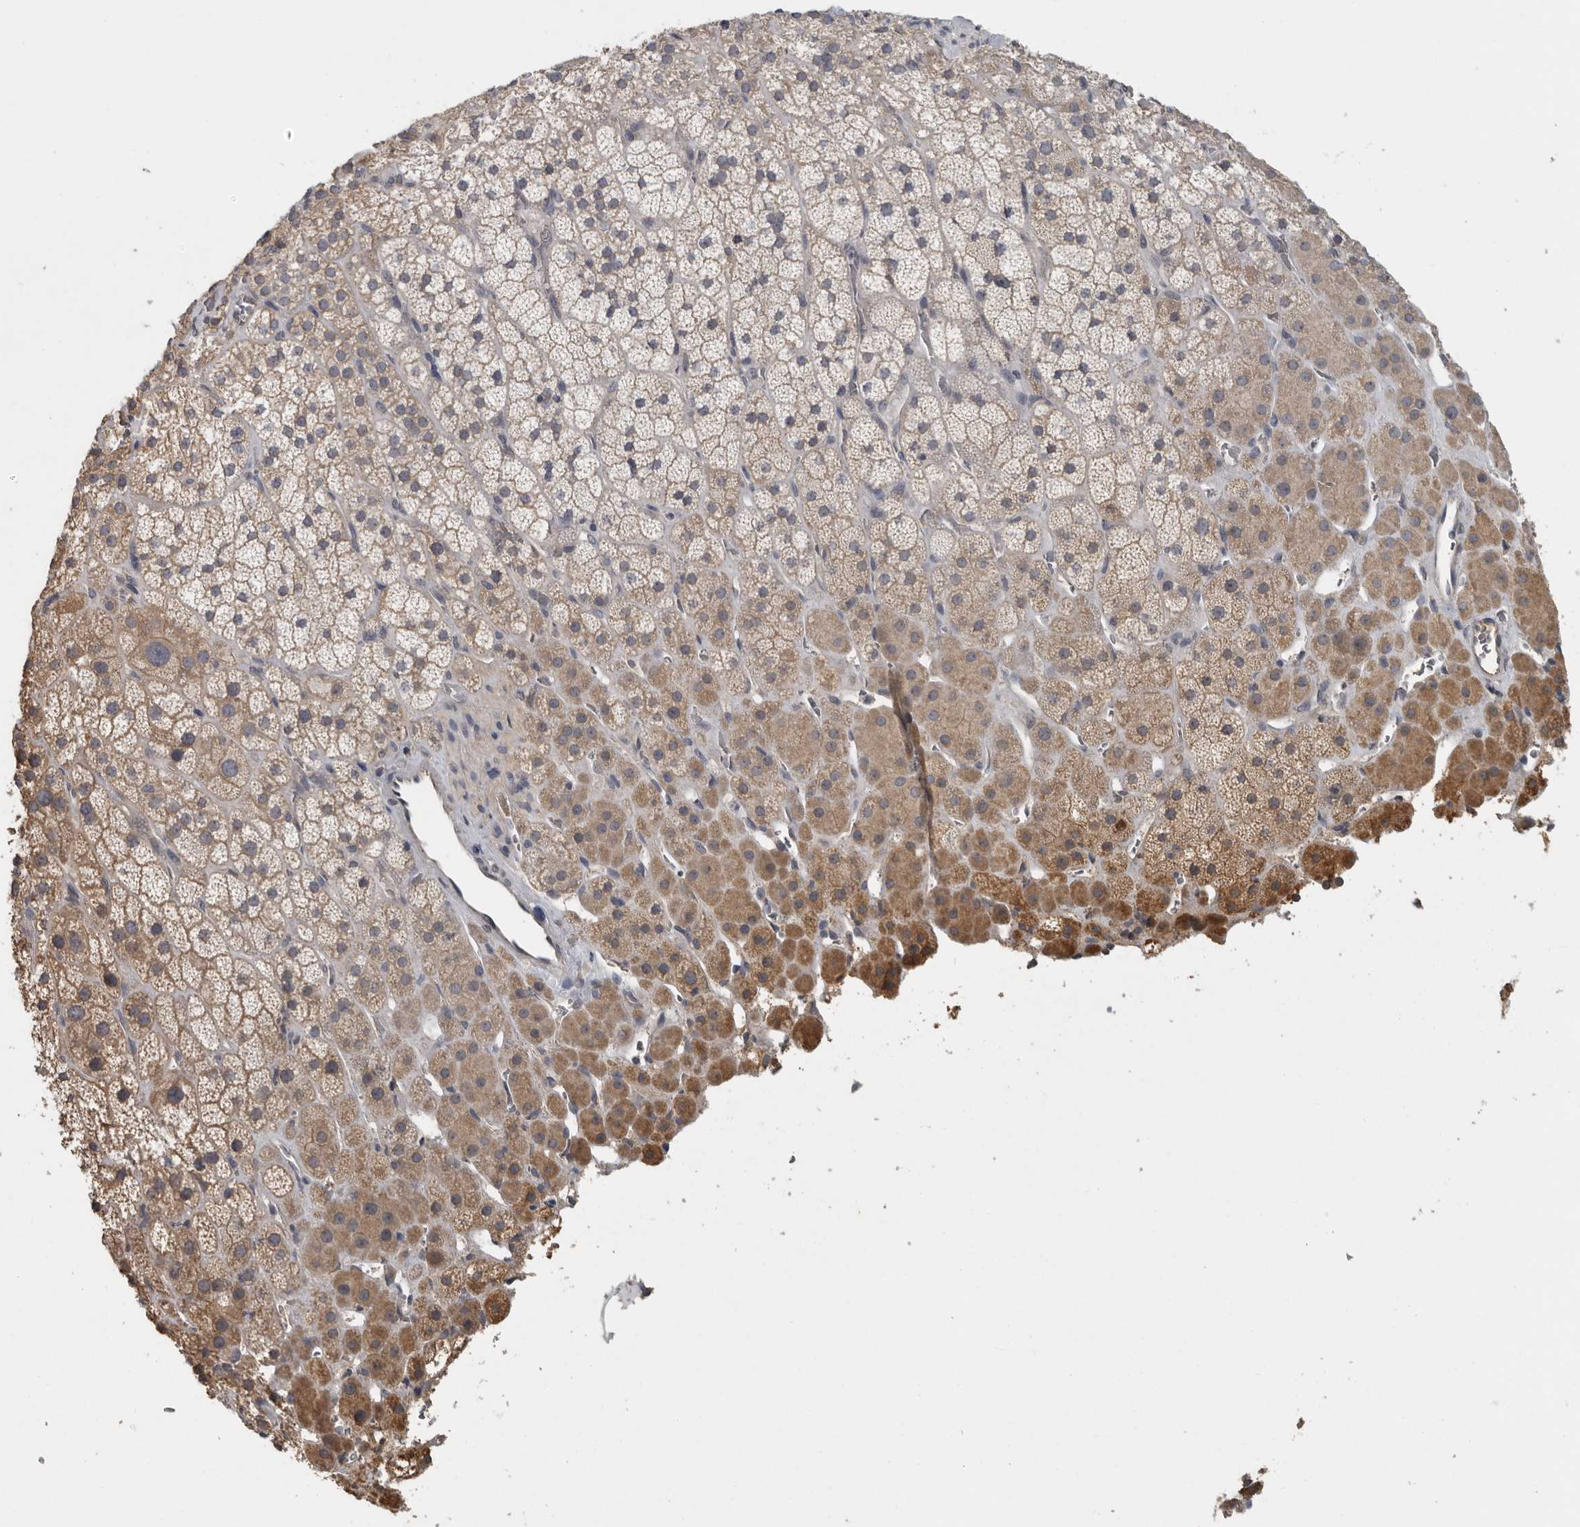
{"staining": {"intensity": "moderate", "quantity": ">75%", "location": "cytoplasmic/membranous"}, "tissue": "adrenal gland", "cell_type": "Glandular cells", "image_type": "normal", "snomed": [{"axis": "morphology", "description": "Normal tissue, NOS"}, {"axis": "topography", "description": "Adrenal gland"}], "caption": "Adrenal gland stained with immunohistochemistry (IHC) demonstrates moderate cytoplasmic/membranous staining in about >75% of glandular cells.", "gene": "AFAP1", "patient": {"sex": "male", "age": 57}}